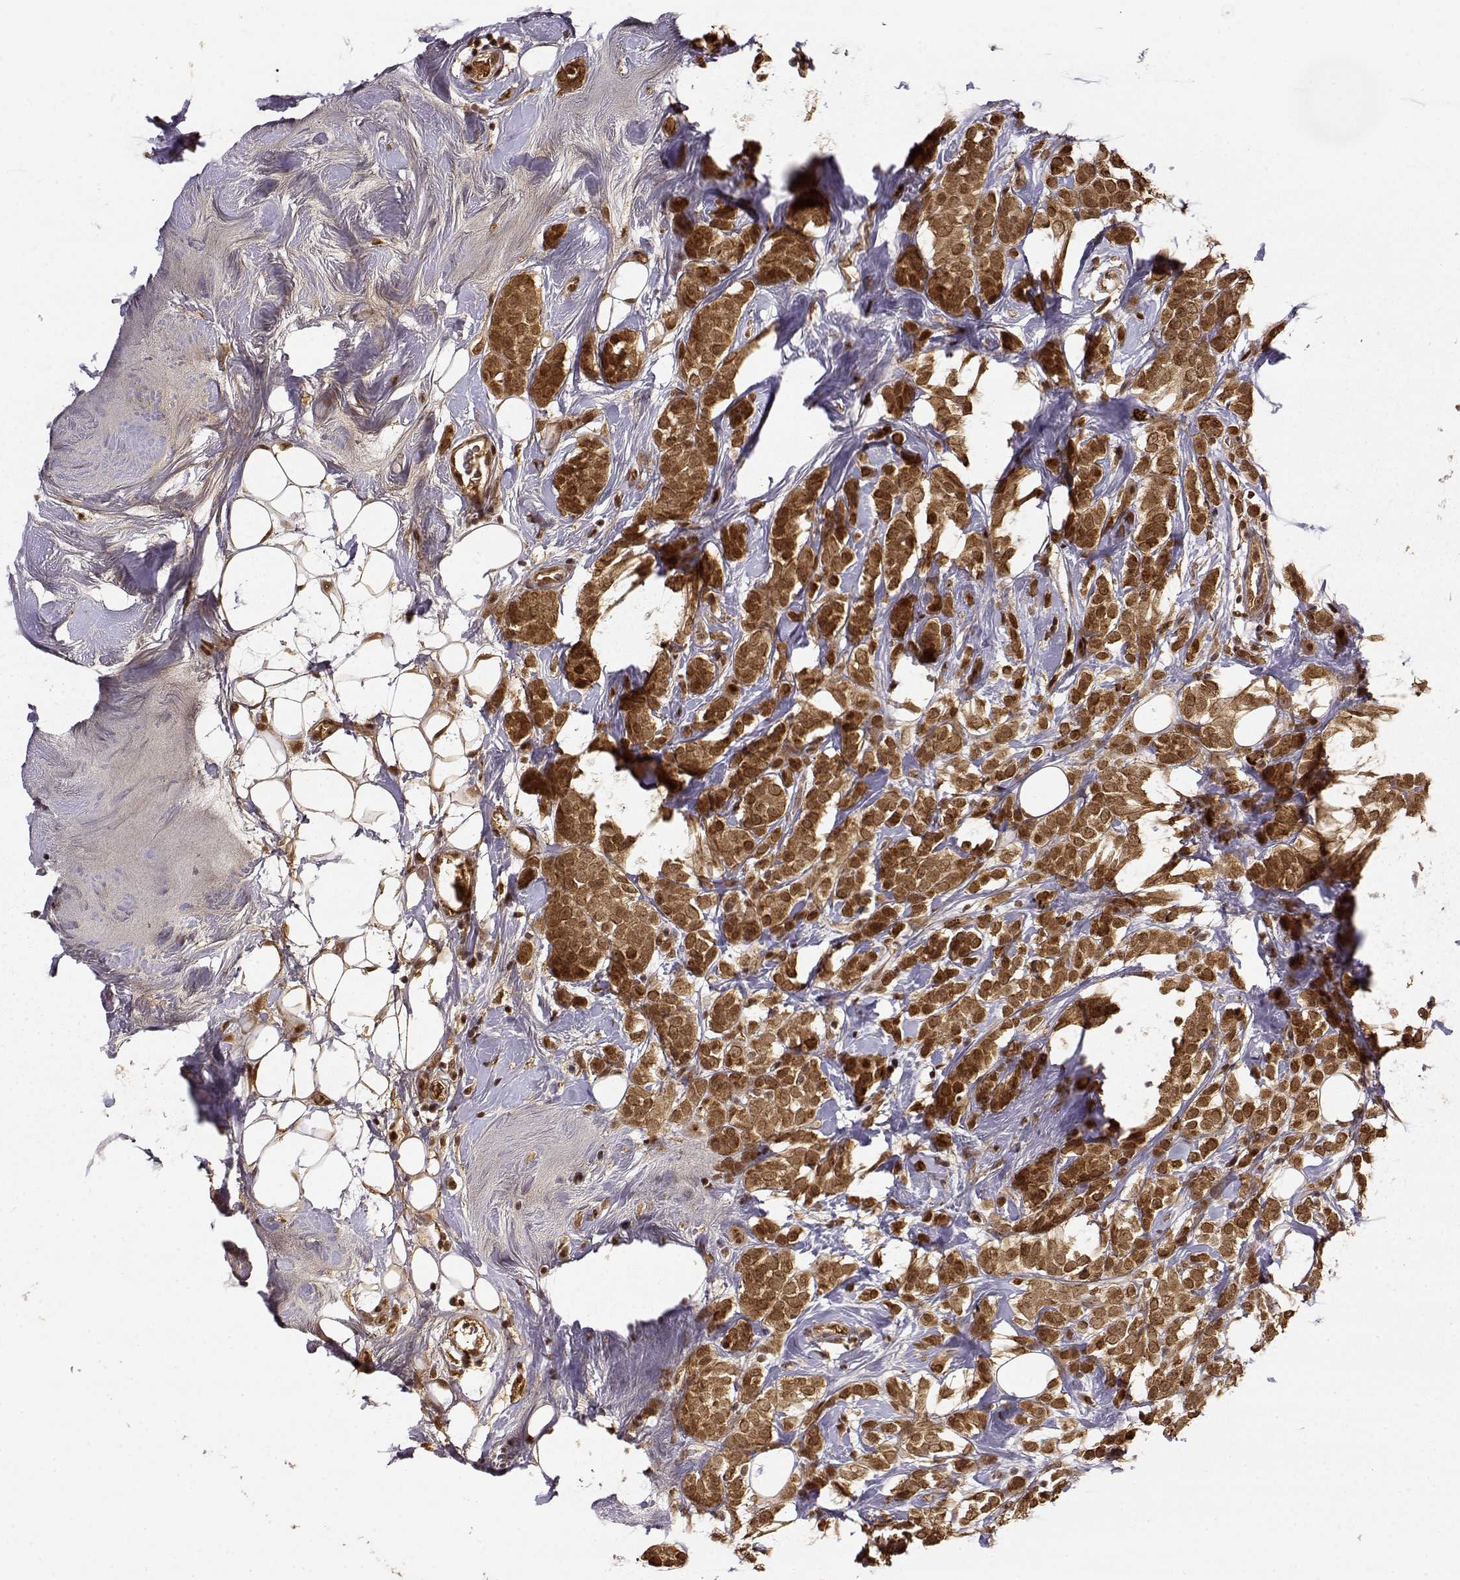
{"staining": {"intensity": "strong", "quantity": ">75%", "location": "cytoplasmic/membranous,nuclear"}, "tissue": "breast cancer", "cell_type": "Tumor cells", "image_type": "cancer", "snomed": [{"axis": "morphology", "description": "Lobular carcinoma"}, {"axis": "topography", "description": "Breast"}], "caption": "Breast lobular carcinoma was stained to show a protein in brown. There is high levels of strong cytoplasmic/membranous and nuclear staining in about >75% of tumor cells.", "gene": "MAEA", "patient": {"sex": "female", "age": 49}}